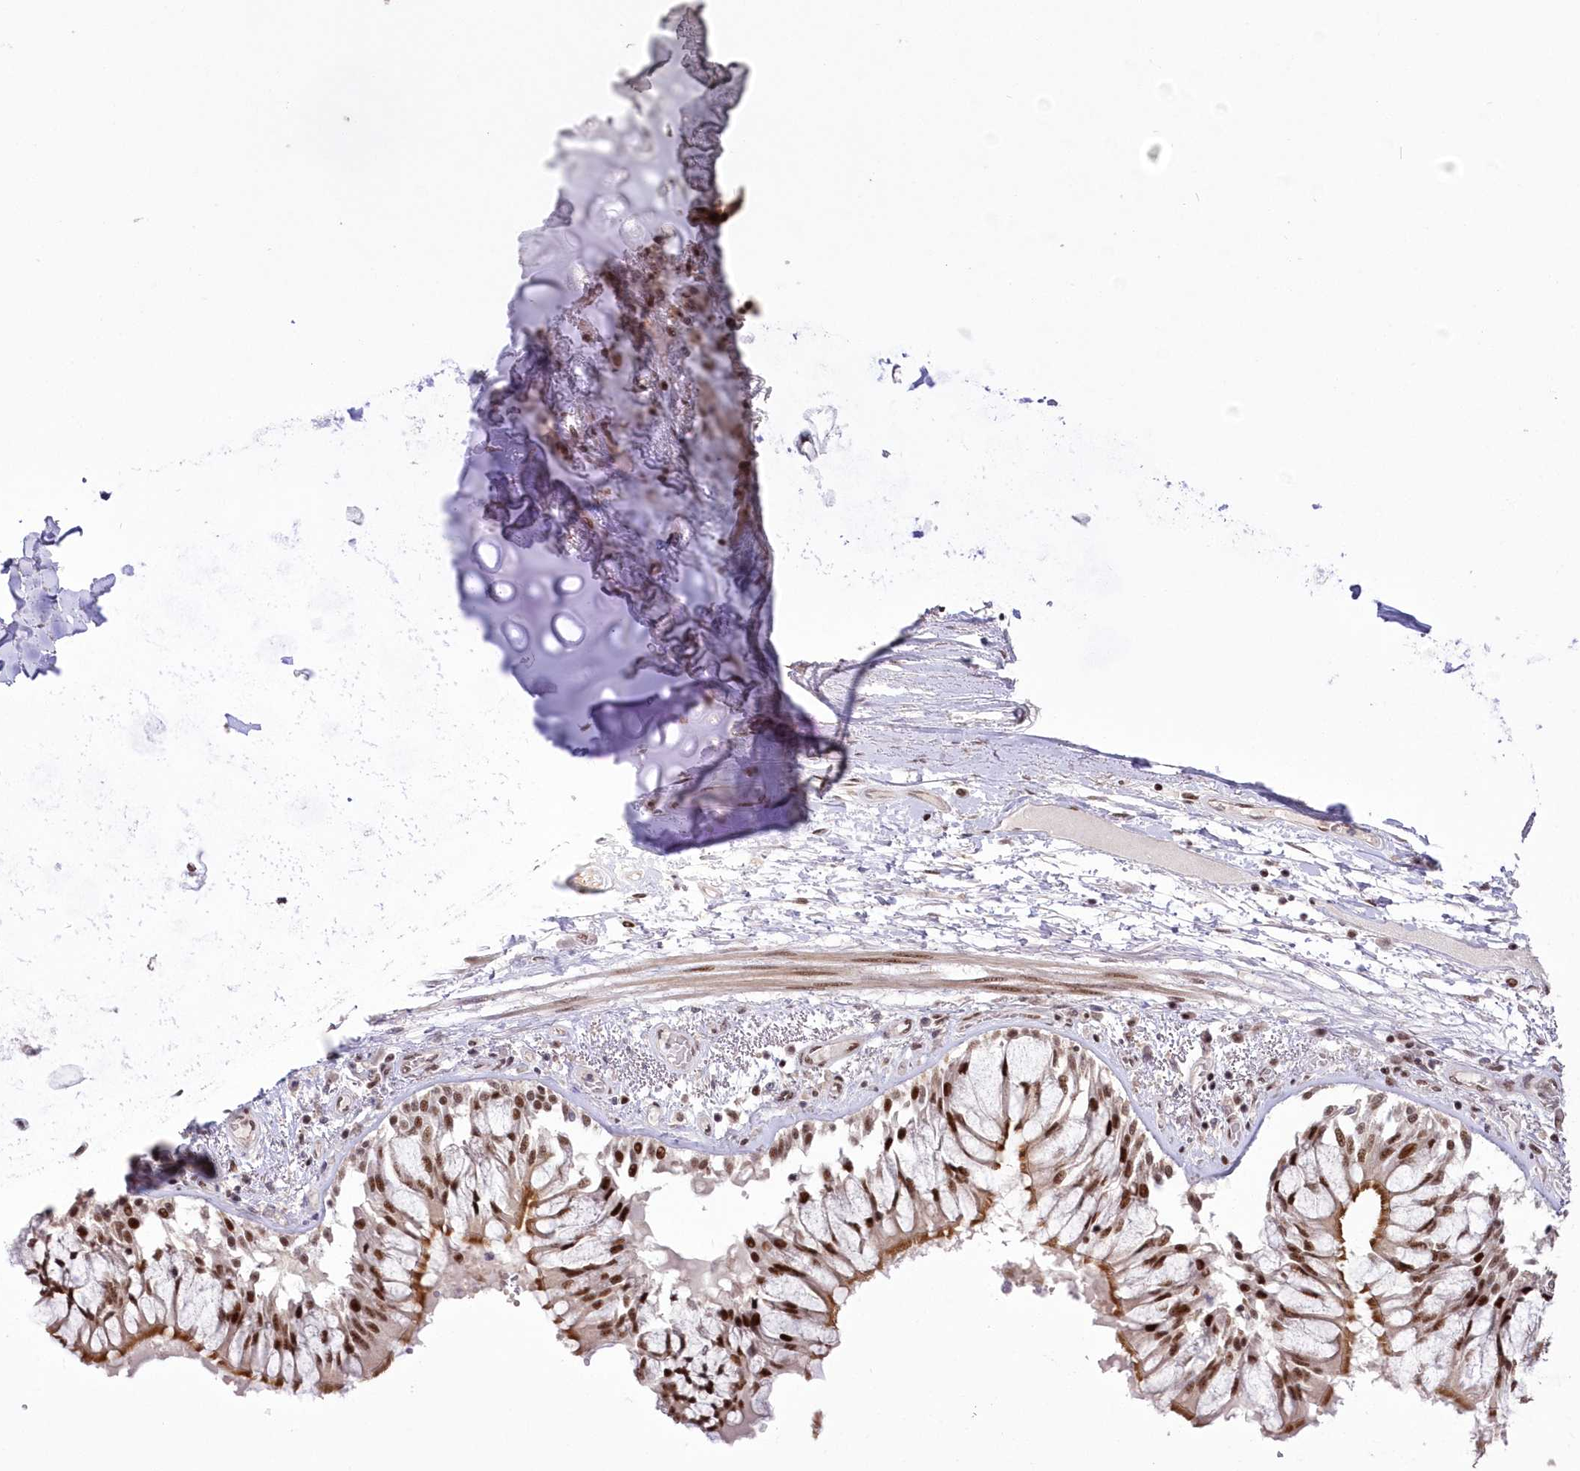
{"staining": {"intensity": "negative", "quantity": "none", "location": "none"}, "tissue": "adipose tissue", "cell_type": "Adipocytes", "image_type": "normal", "snomed": [{"axis": "morphology", "description": "Normal tissue, NOS"}, {"axis": "topography", "description": "Cartilage tissue"}, {"axis": "topography", "description": "Bronchus"}, {"axis": "topography", "description": "Lung"}, {"axis": "topography", "description": "Peripheral nerve tissue"}], "caption": "A high-resolution micrograph shows immunohistochemistry (IHC) staining of benign adipose tissue, which exhibits no significant staining in adipocytes. Nuclei are stained in blue.", "gene": "WBP1L", "patient": {"sex": "female", "age": 49}}